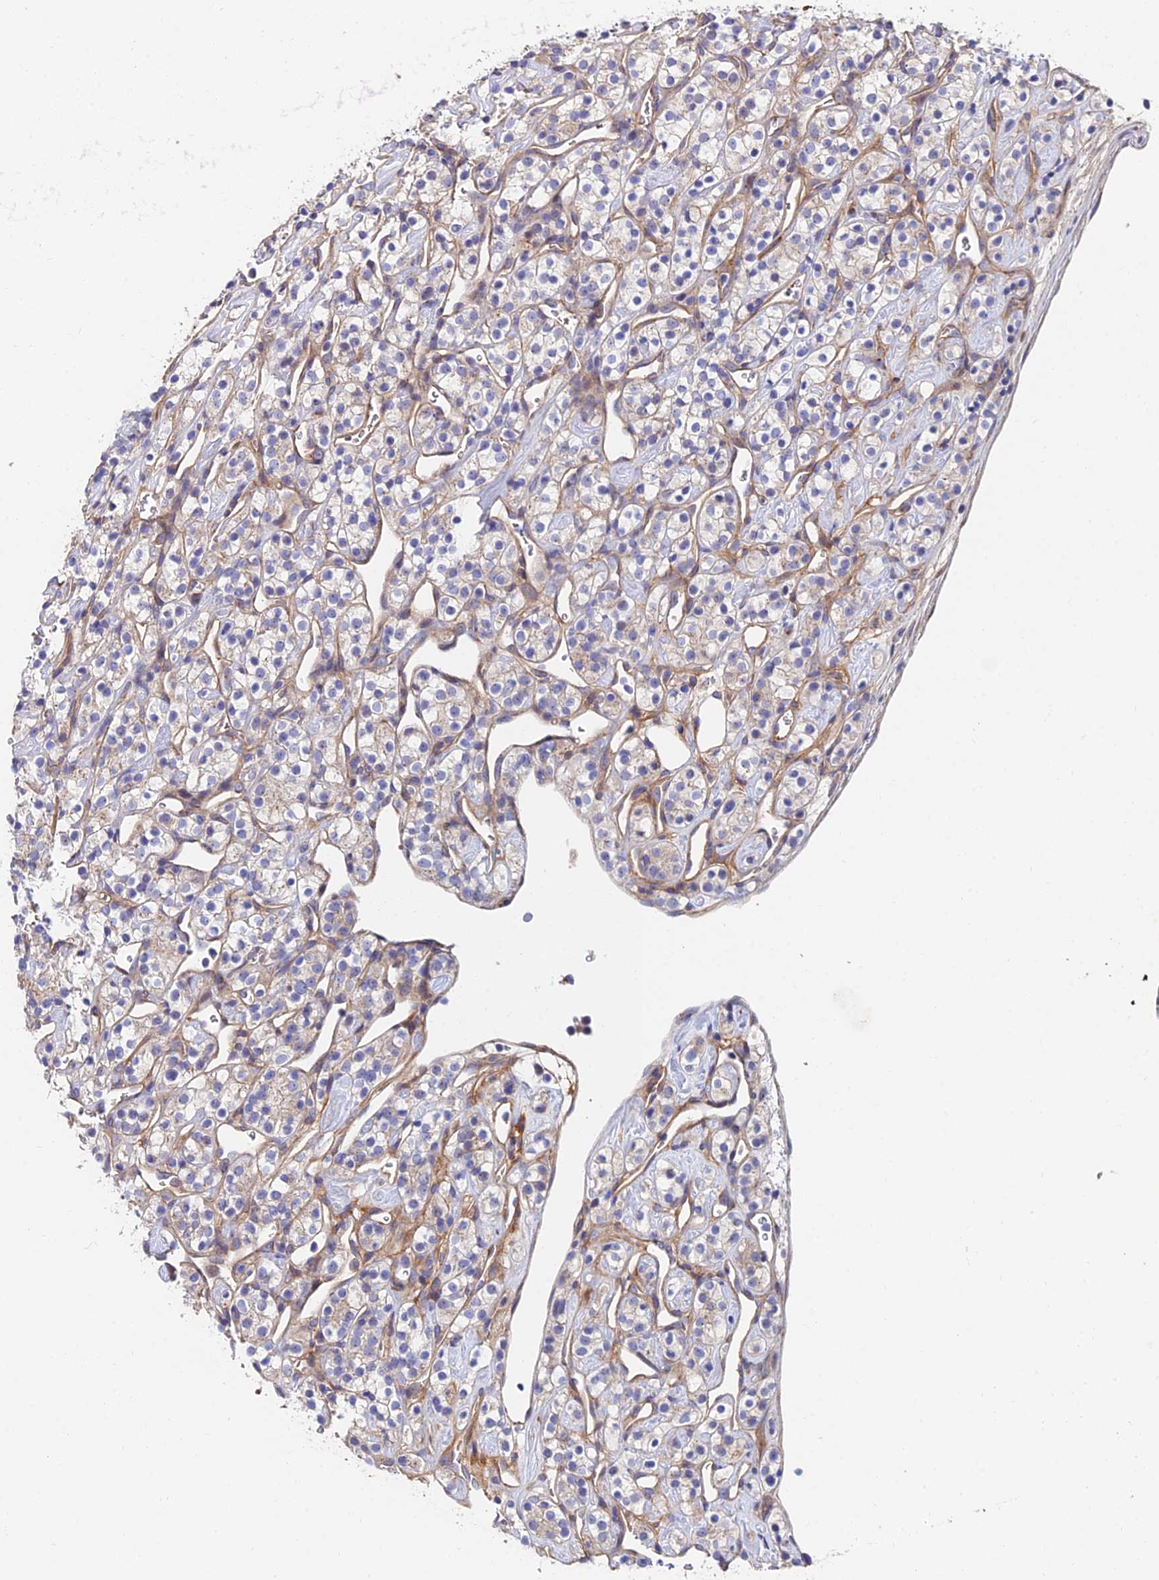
{"staining": {"intensity": "negative", "quantity": "none", "location": "none"}, "tissue": "renal cancer", "cell_type": "Tumor cells", "image_type": "cancer", "snomed": [{"axis": "morphology", "description": "Adenocarcinoma, NOS"}, {"axis": "topography", "description": "Kidney"}], "caption": "There is no significant expression in tumor cells of renal cancer (adenocarcinoma).", "gene": "ADGRF3", "patient": {"sex": "male", "age": 77}}